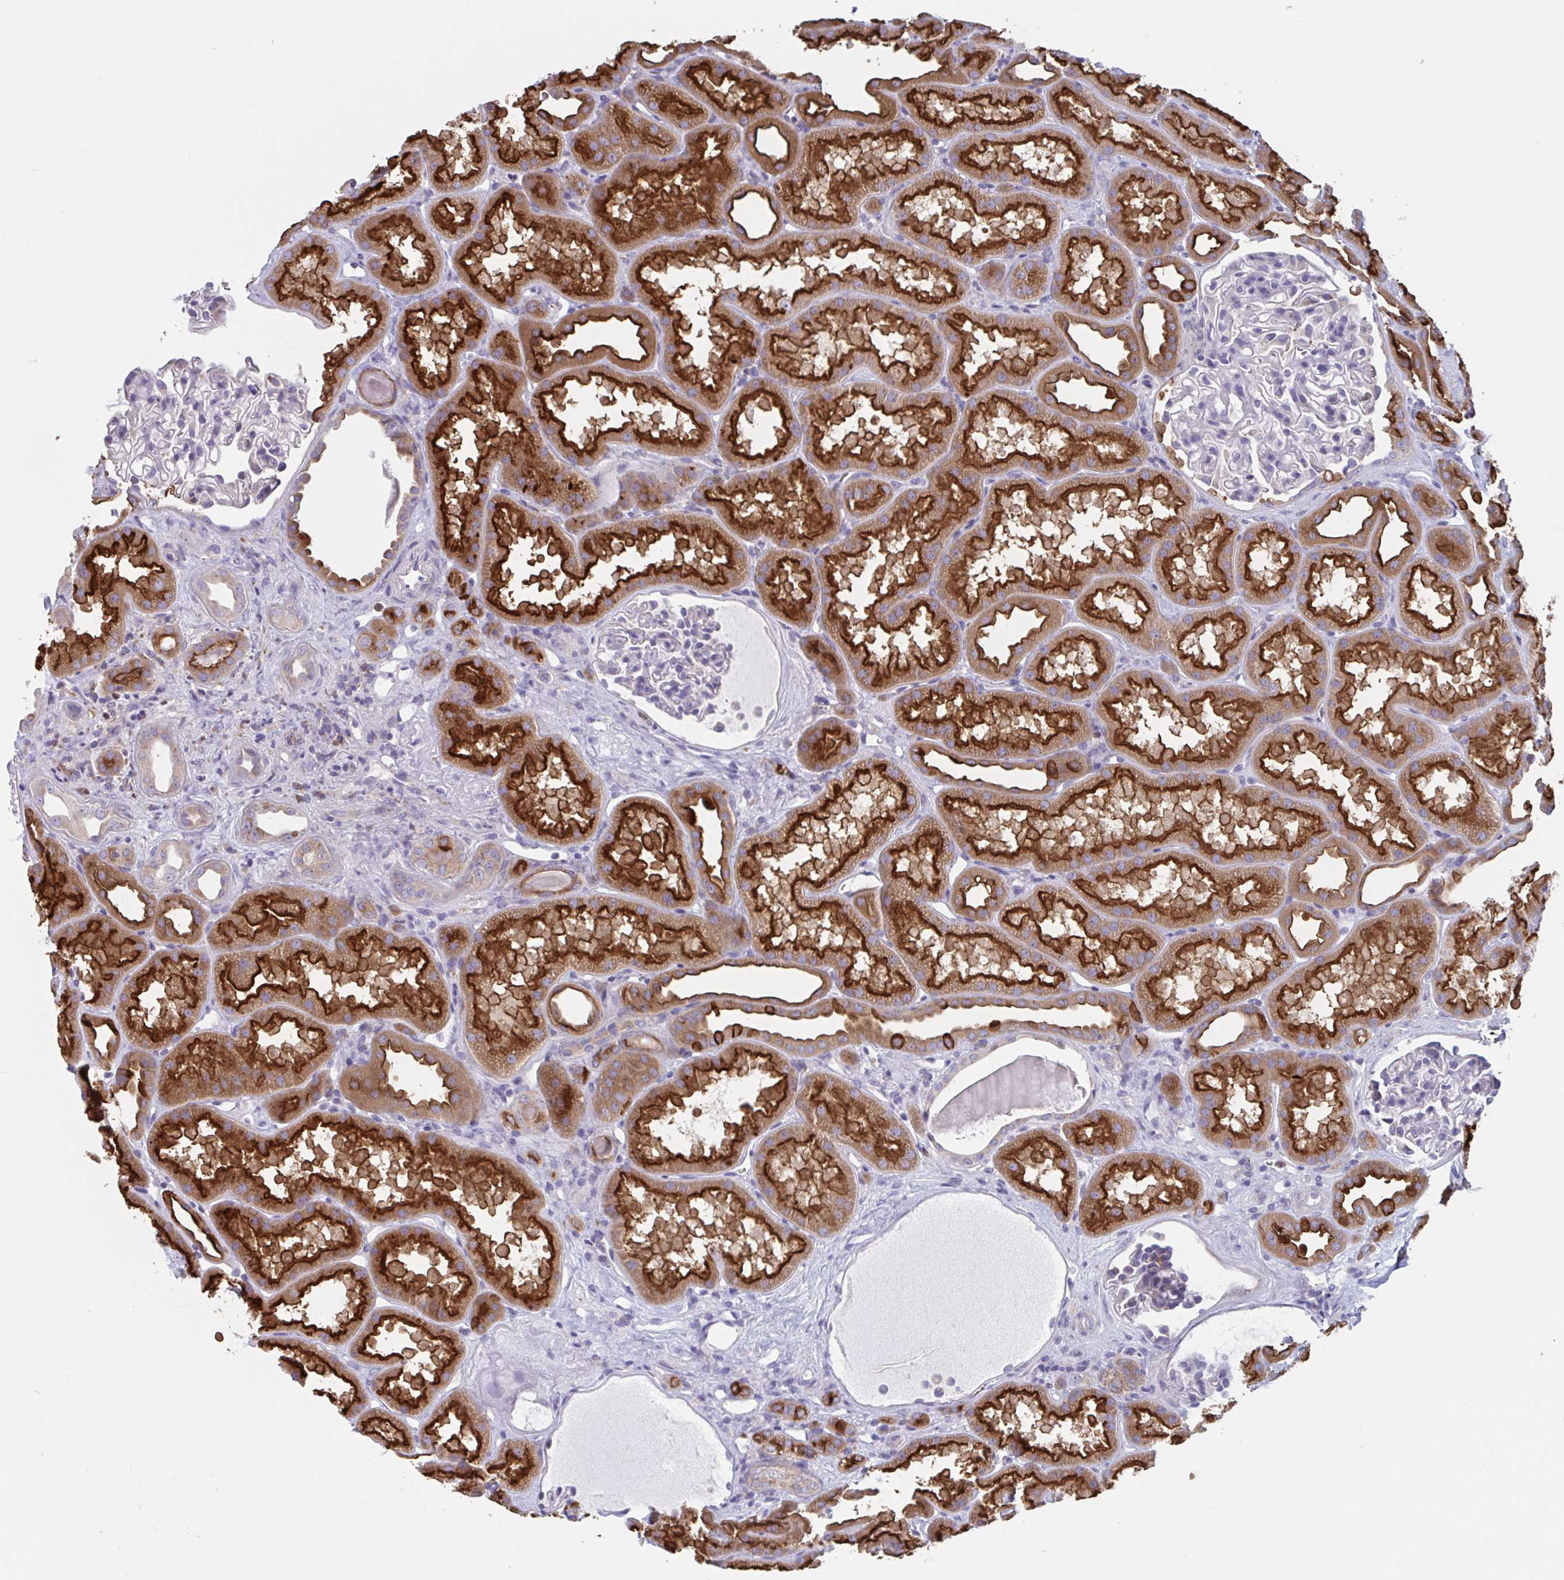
{"staining": {"intensity": "moderate", "quantity": "<25%", "location": "cytoplasmic/membranous"}, "tissue": "kidney", "cell_type": "Cells in glomeruli", "image_type": "normal", "snomed": [{"axis": "morphology", "description": "Normal tissue, NOS"}, {"axis": "topography", "description": "Kidney"}], "caption": "Human kidney stained for a protein (brown) shows moderate cytoplasmic/membranous positive positivity in about <25% of cells in glomeruli.", "gene": "NIPSNAP1", "patient": {"sex": "male", "age": 61}}